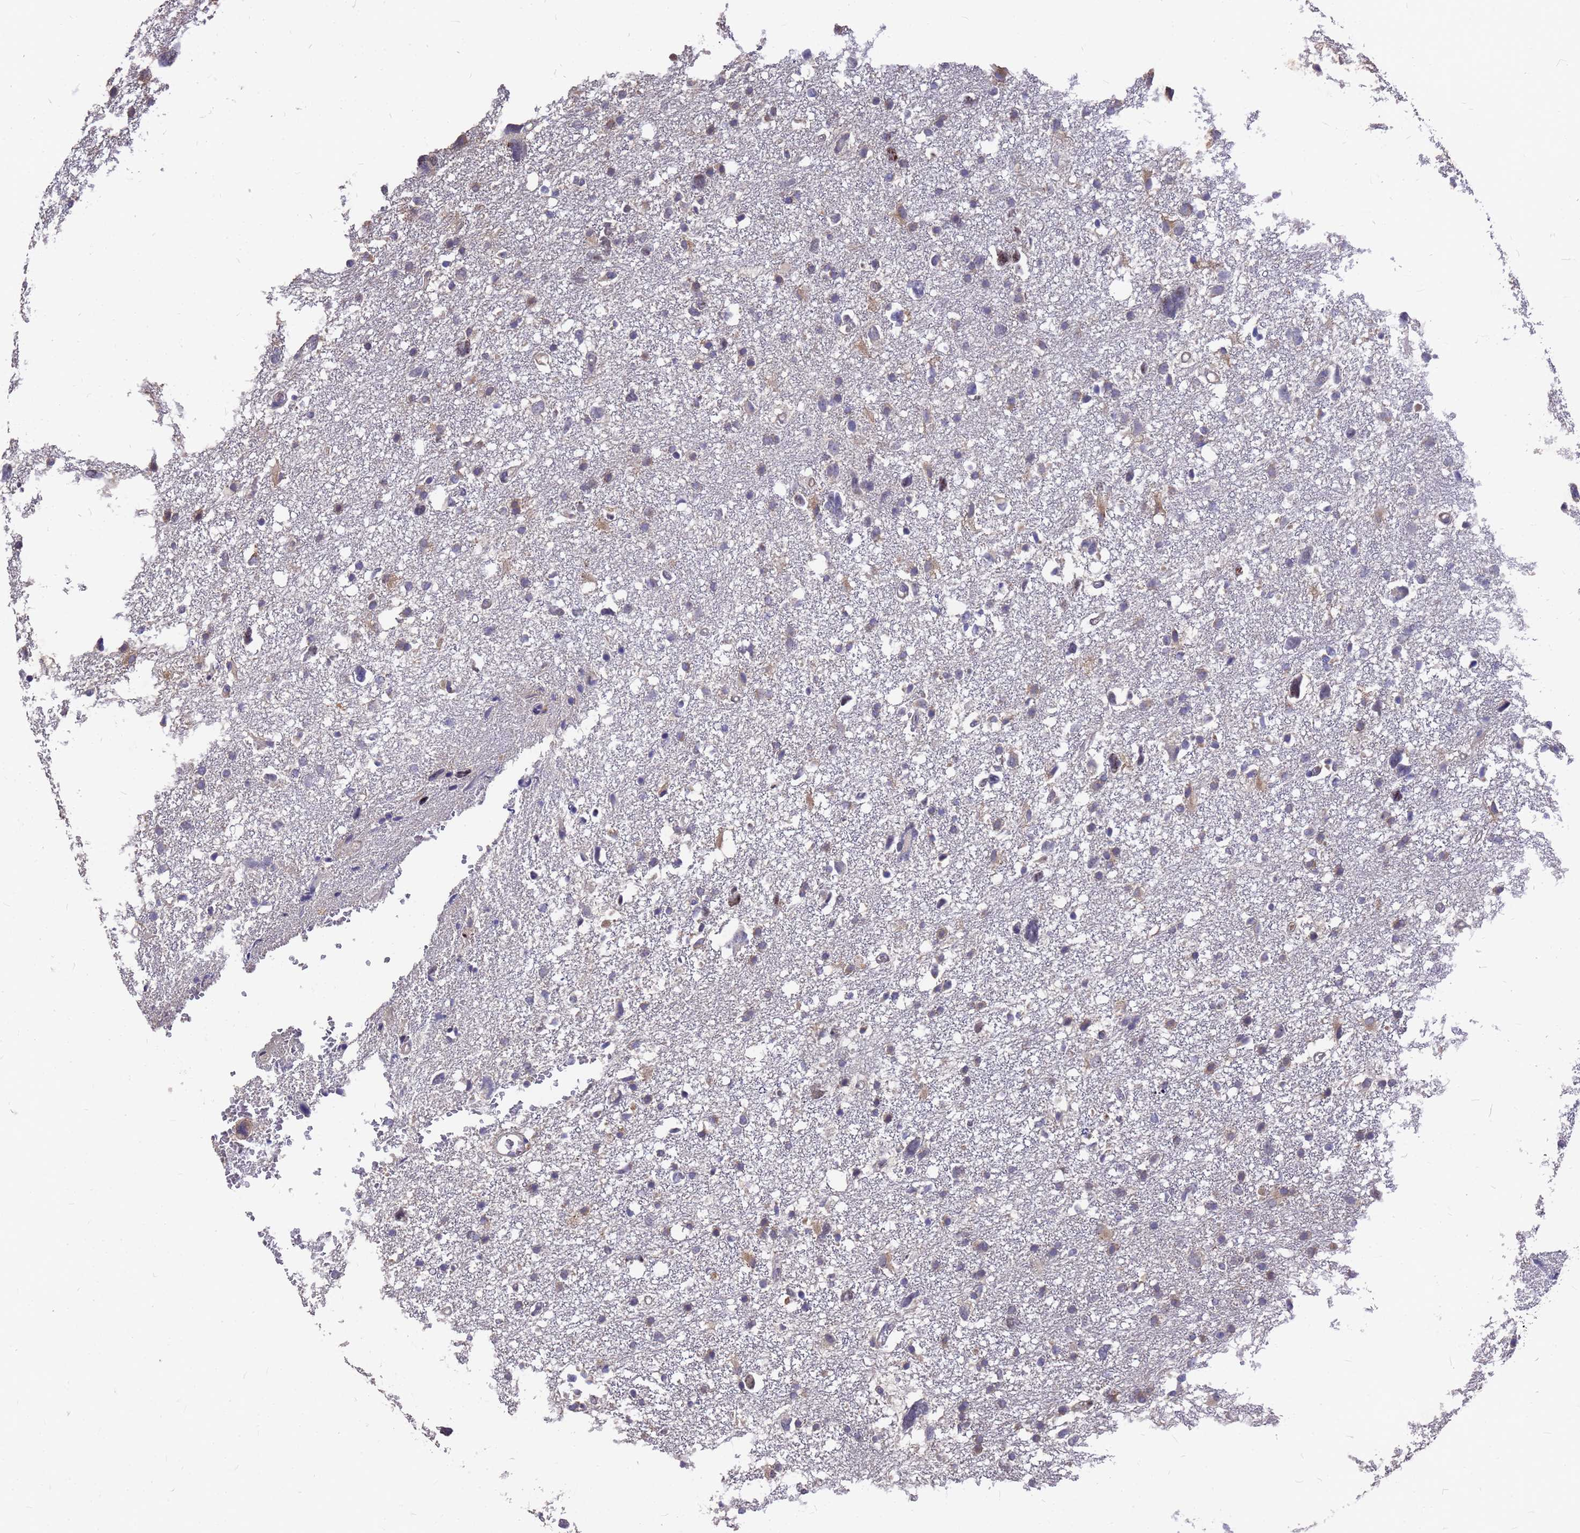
{"staining": {"intensity": "weak", "quantity": "<25%", "location": "cytoplasmic/membranous"}, "tissue": "glioma", "cell_type": "Tumor cells", "image_type": "cancer", "snomed": [{"axis": "morphology", "description": "Glioma, malignant, High grade"}, {"axis": "topography", "description": "Brain"}], "caption": "Immunohistochemical staining of glioma displays no significant staining in tumor cells.", "gene": "ZNF717", "patient": {"sex": "male", "age": 61}}